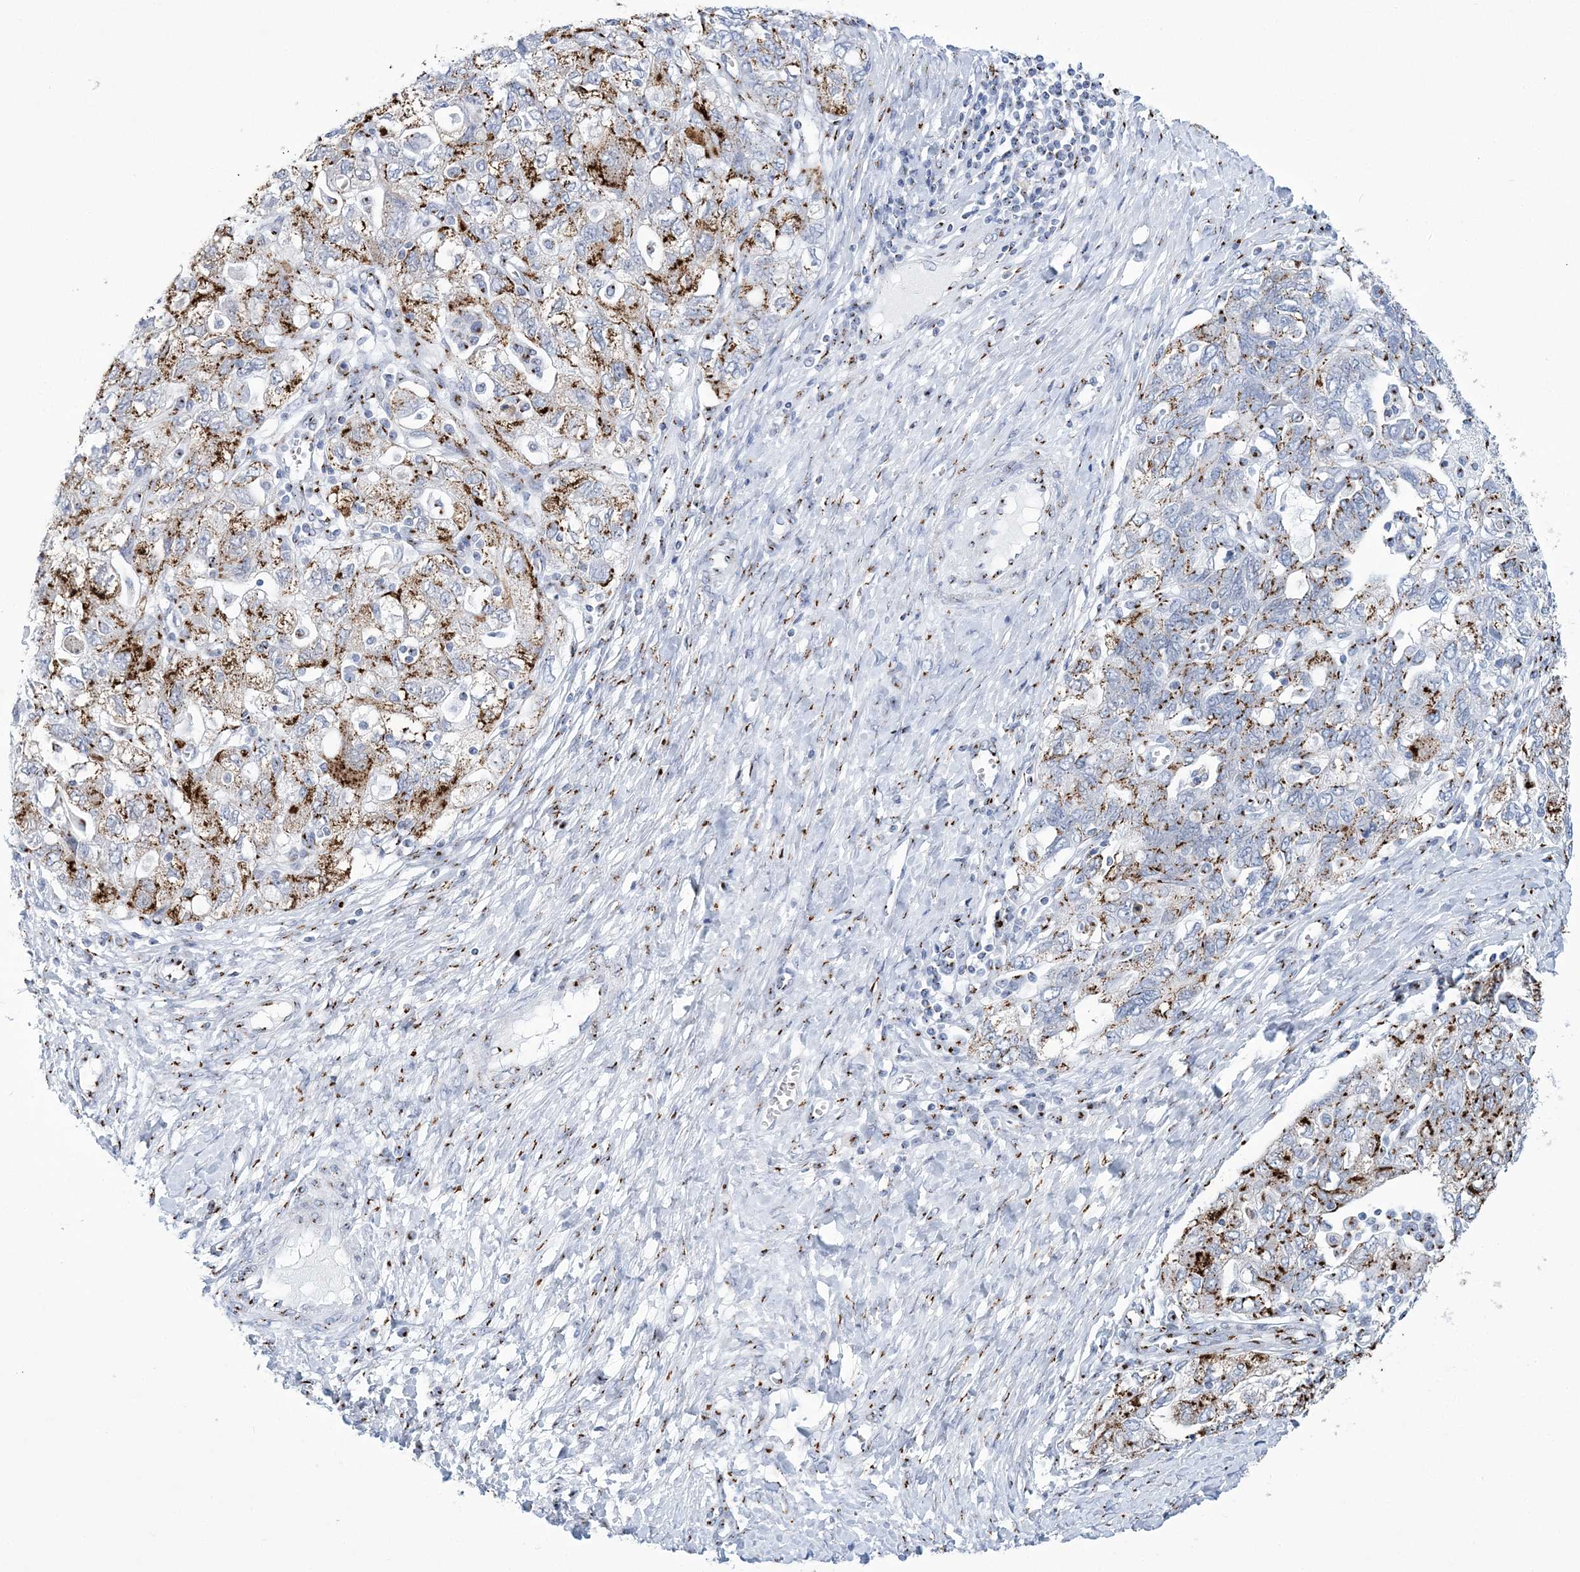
{"staining": {"intensity": "moderate", "quantity": ">75%", "location": "cytoplasmic/membranous"}, "tissue": "ovarian cancer", "cell_type": "Tumor cells", "image_type": "cancer", "snomed": [{"axis": "morphology", "description": "Carcinoma, NOS"}, {"axis": "morphology", "description": "Cystadenocarcinoma, serous, NOS"}, {"axis": "topography", "description": "Ovary"}], "caption": "Immunohistochemical staining of human serous cystadenocarcinoma (ovarian) displays medium levels of moderate cytoplasmic/membranous staining in approximately >75% of tumor cells. Using DAB (3,3'-diaminobenzidine) (brown) and hematoxylin (blue) stains, captured at high magnification using brightfield microscopy.", "gene": "SLX9", "patient": {"sex": "female", "age": 69}}